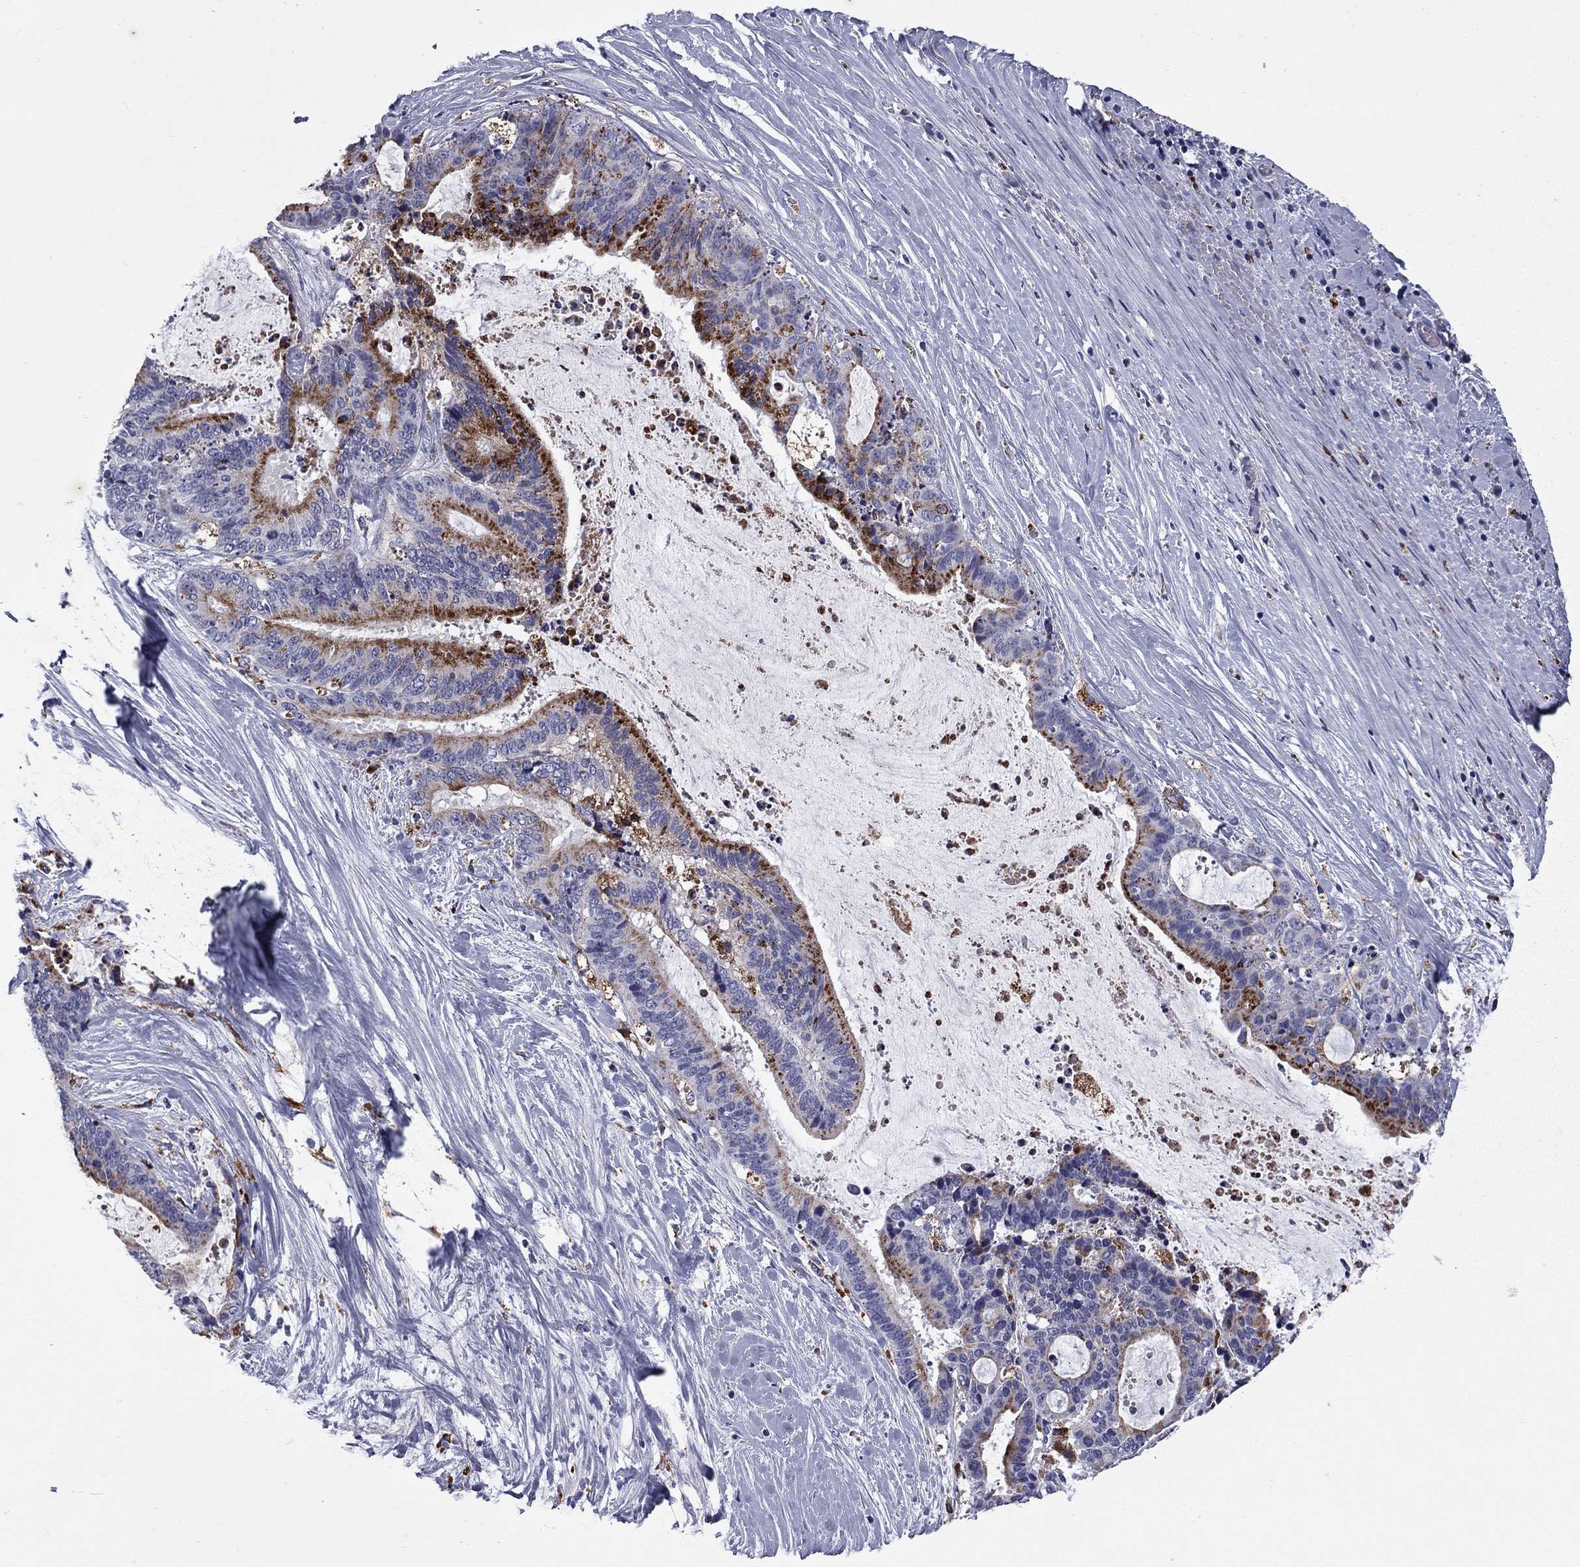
{"staining": {"intensity": "strong", "quantity": "<25%", "location": "cytoplasmic/membranous"}, "tissue": "liver cancer", "cell_type": "Tumor cells", "image_type": "cancer", "snomed": [{"axis": "morphology", "description": "Cholangiocarcinoma"}, {"axis": "topography", "description": "Liver"}], "caption": "This image reveals liver cancer stained with immunohistochemistry to label a protein in brown. The cytoplasmic/membranous of tumor cells show strong positivity for the protein. Nuclei are counter-stained blue.", "gene": "MADCAM1", "patient": {"sex": "female", "age": 73}}